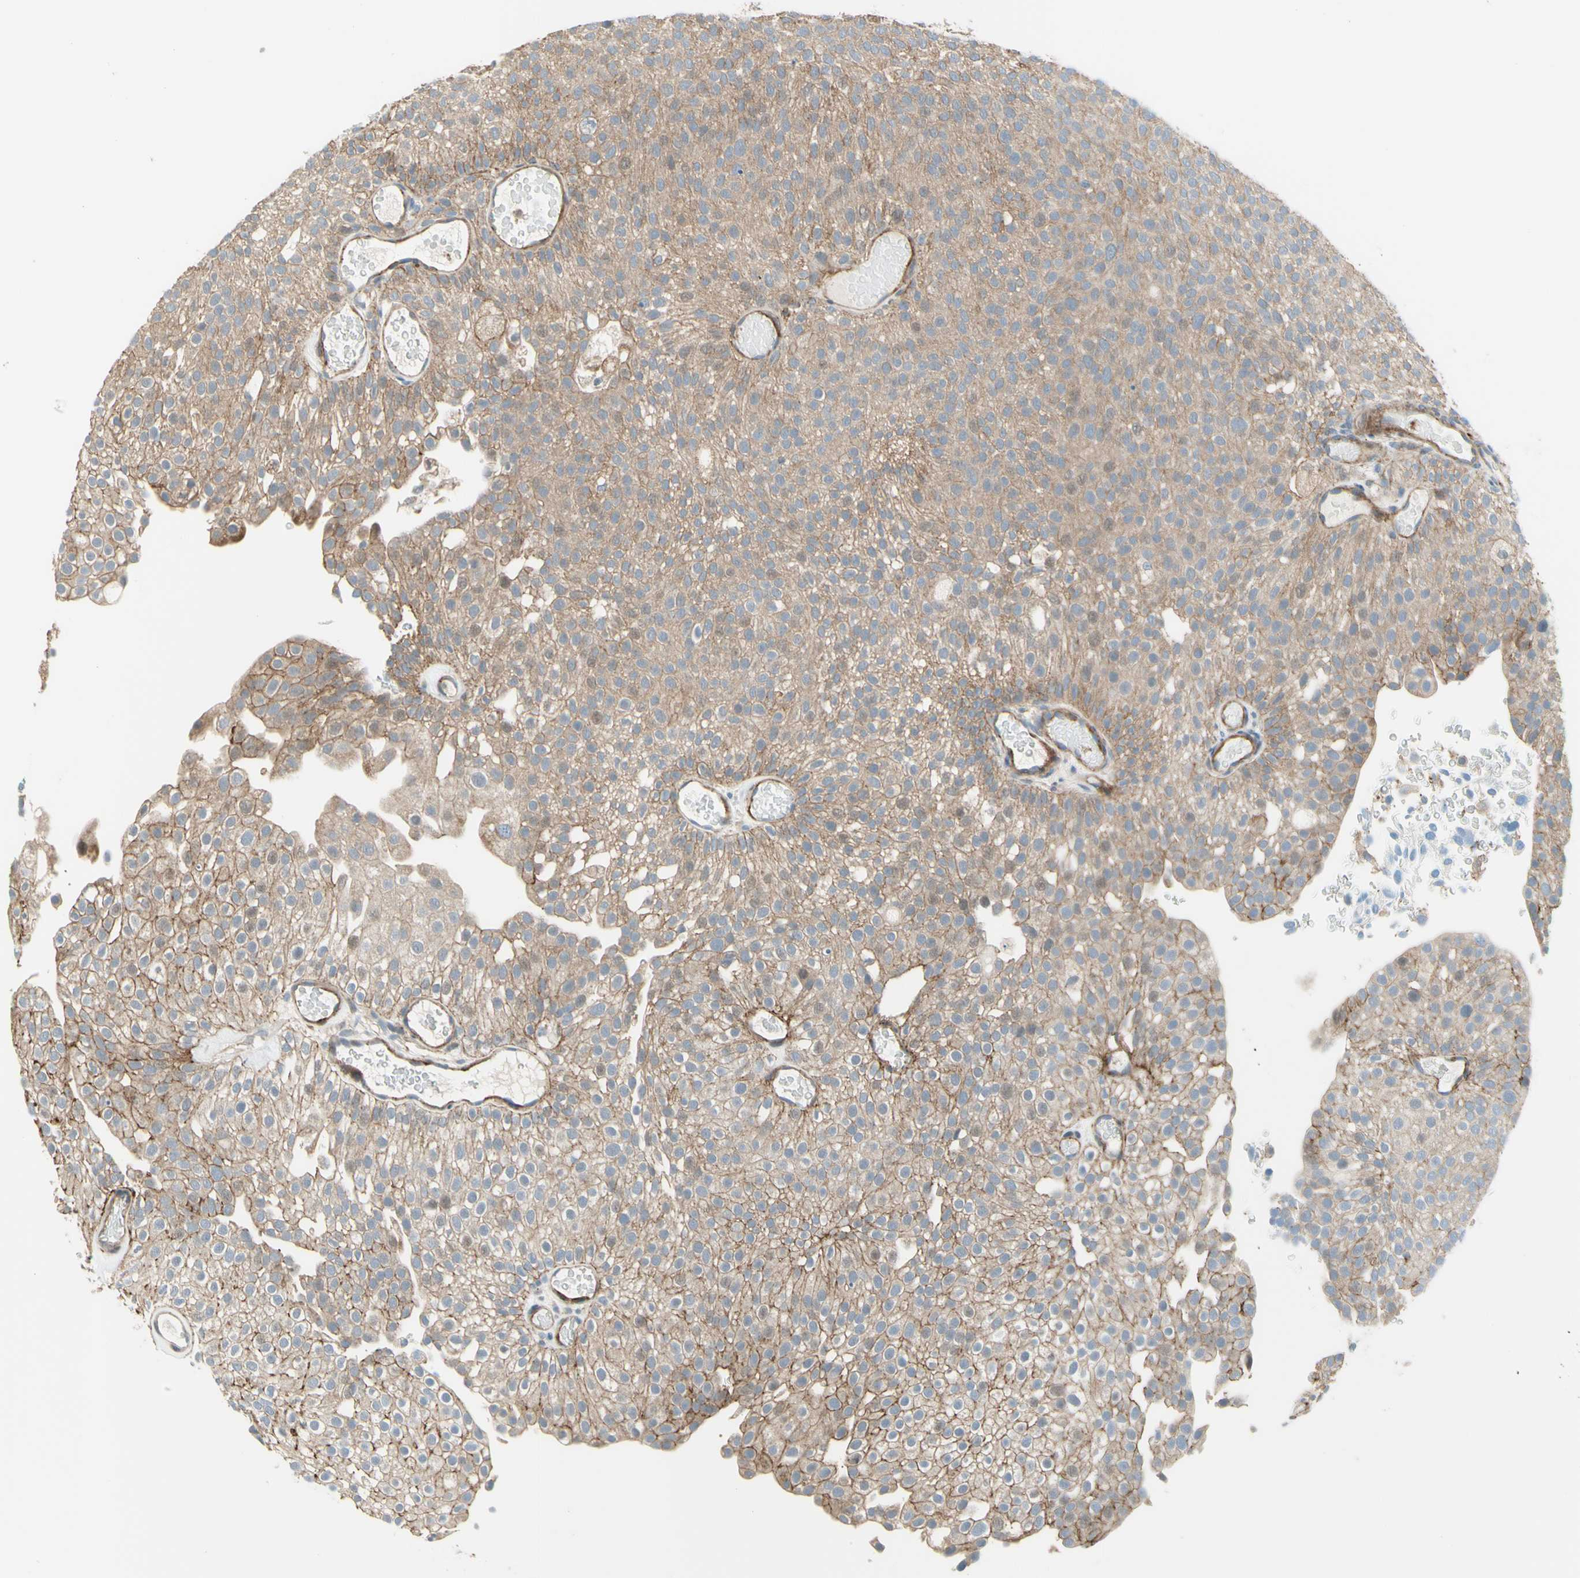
{"staining": {"intensity": "moderate", "quantity": ">75%", "location": "cytoplasmic/membranous"}, "tissue": "urothelial cancer", "cell_type": "Tumor cells", "image_type": "cancer", "snomed": [{"axis": "morphology", "description": "Urothelial carcinoma, Low grade"}, {"axis": "topography", "description": "Urinary bladder"}], "caption": "Protein expression analysis of low-grade urothelial carcinoma reveals moderate cytoplasmic/membranous expression in approximately >75% of tumor cells.", "gene": "SEMA4C", "patient": {"sex": "male", "age": 78}}